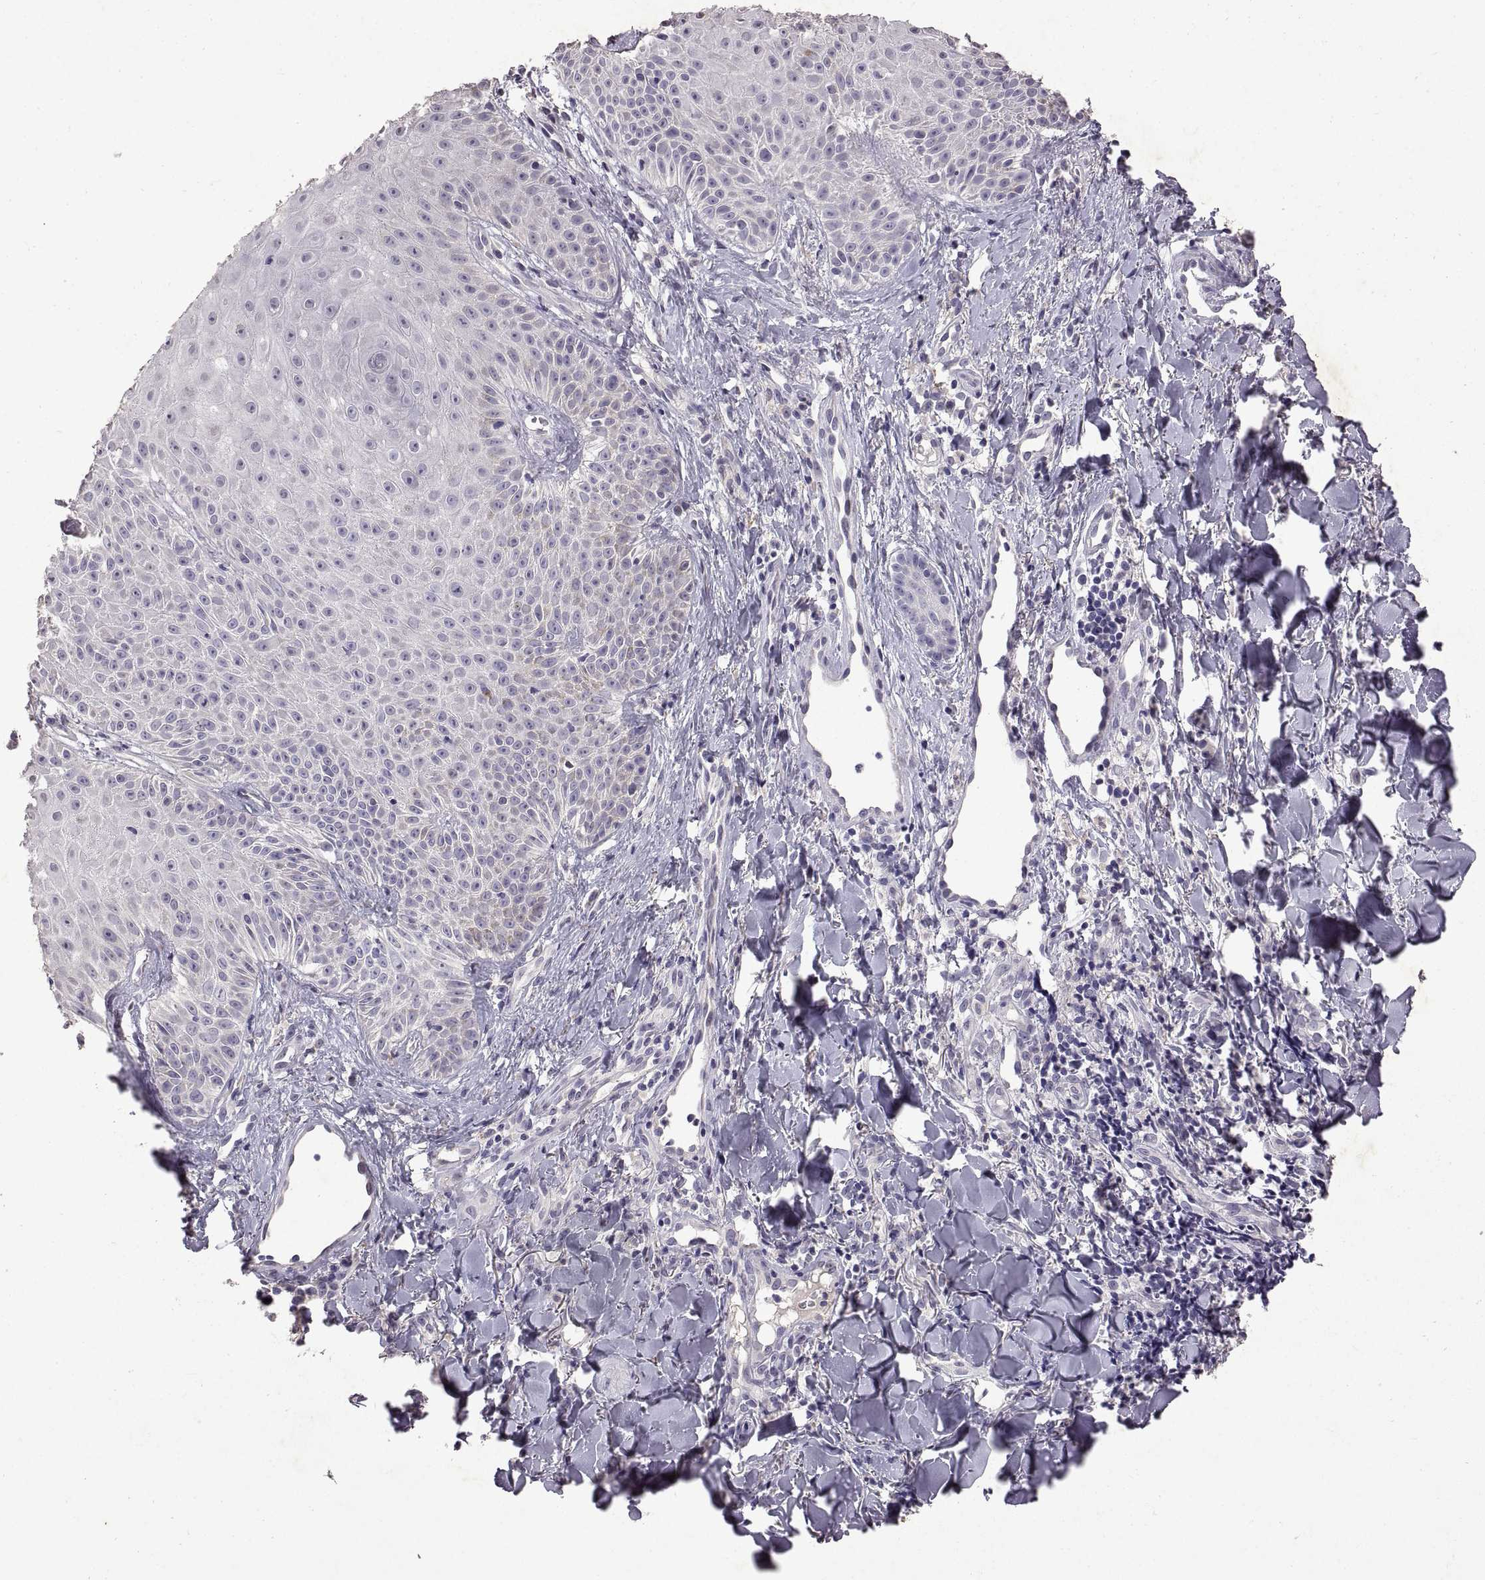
{"staining": {"intensity": "negative", "quantity": "none", "location": "none"}, "tissue": "melanoma", "cell_type": "Tumor cells", "image_type": "cancer", "snomed": [{"axis": "morphology", "description": "Malignant melanoma, NOS"}, {"axis": "topography", "description": "Skin"}], "caption": "Immunohistochemistry (IHC) photomicrograph of human malignant melanoma stained for a protein (brown), which demonstrates no positivity in tumor cells.", "gene": "DEFB136", "patient": {"sex": "male", "age": 67}}